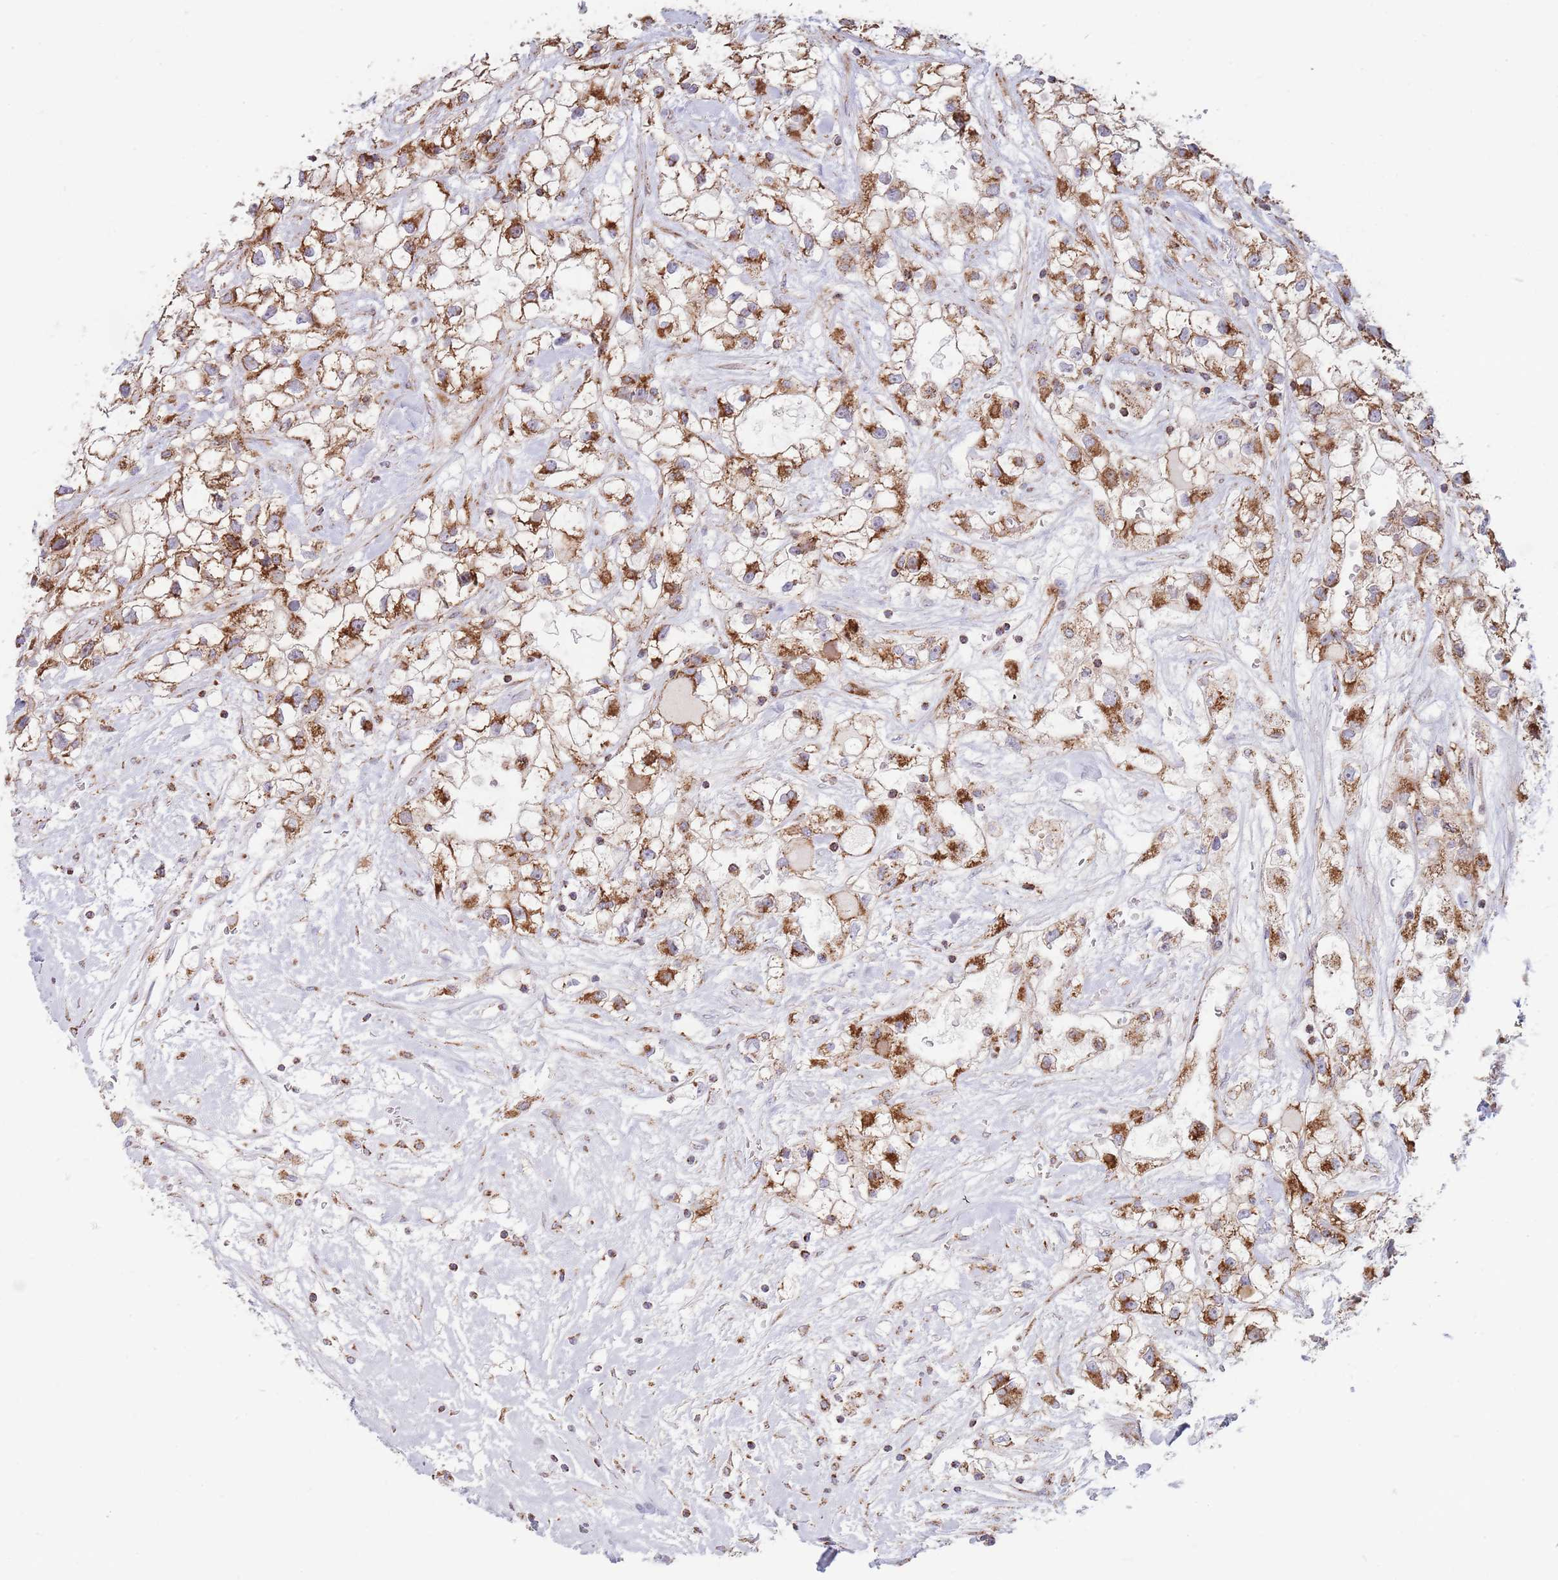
{"staining": {"intensity": "strong", "quantity": ">75%", "location": "cytoplasmic/membranous"}, "tissue": "renal cancer", "cell_type": "Tumor cells", "image_type": "cancer", "snomed": [{"axis": "morphology", "description": "Adenocarcinoma, NOS"}, {"axis": "topography", "description": "Kidney"}], "caption": "A high-resolution micrograph shows immunohistochemistry staining of adenocarcinoma (renal), which shows strong cytoplasmic/membranous expression in about >75% of tumor cells.", "gene": "ATP5PD", "patient": {"sex": "male", "age": 59}}